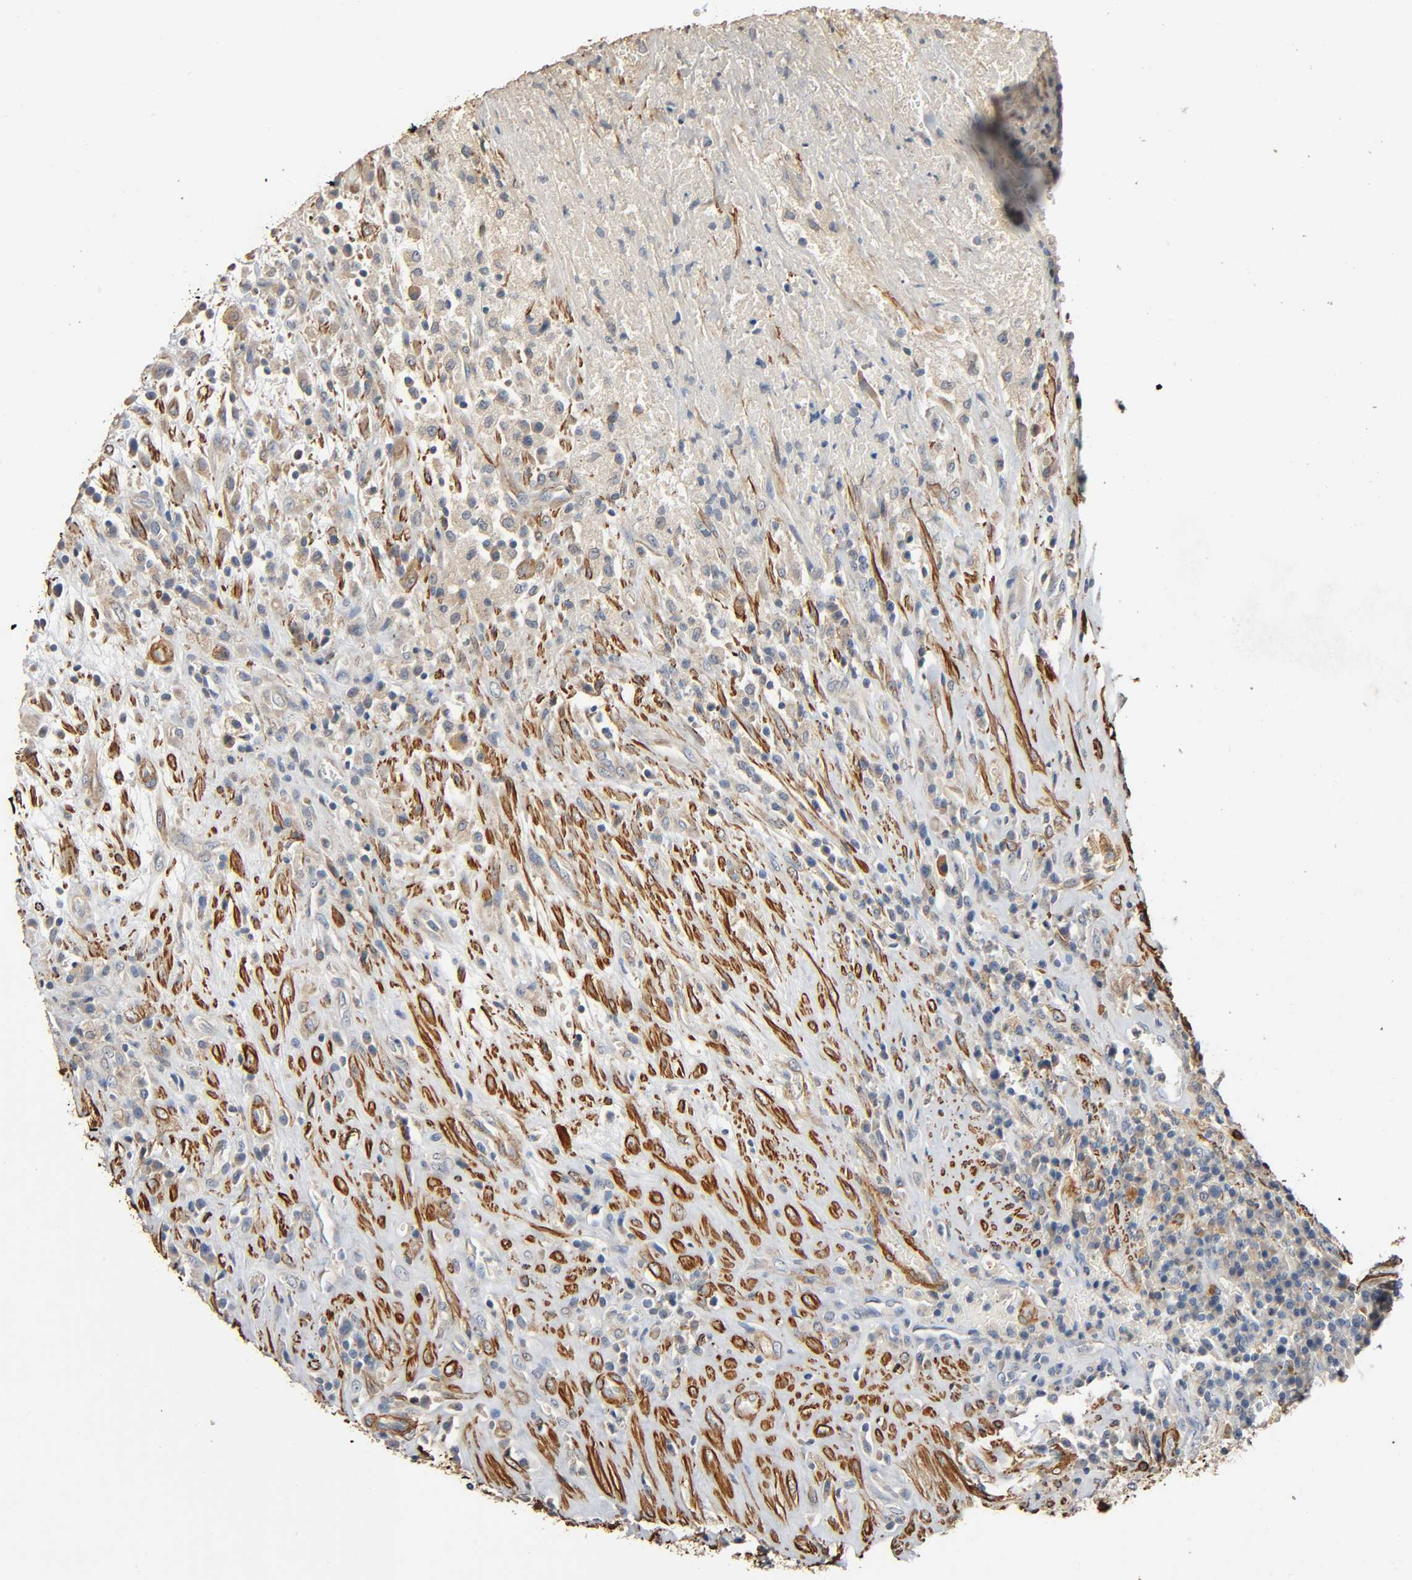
{"staining": {"intensity": "weak", "quantity": ">75%", "location": "cytoplasmic/membranous"}, "tissue": "testis cancer", "cell_type": "Tumor cells", "image_type": "cancer", "snomed": [{"axis": "morphology", "description": "Necrosis, NOS"}, {"axis": "morphology", "description": "Carcinoma, Embryonal, NOS"}, {"axis": "topography", "description": "Testis"}], "caption": "Protein staining of testis cancer (embryonal carcinoma) tissue displays weak cytoplasmic/membranous expression in approximately >75% of tumor cells.", "gene": "GSTA3", "patient": {"sex": "male", "age": 19}}